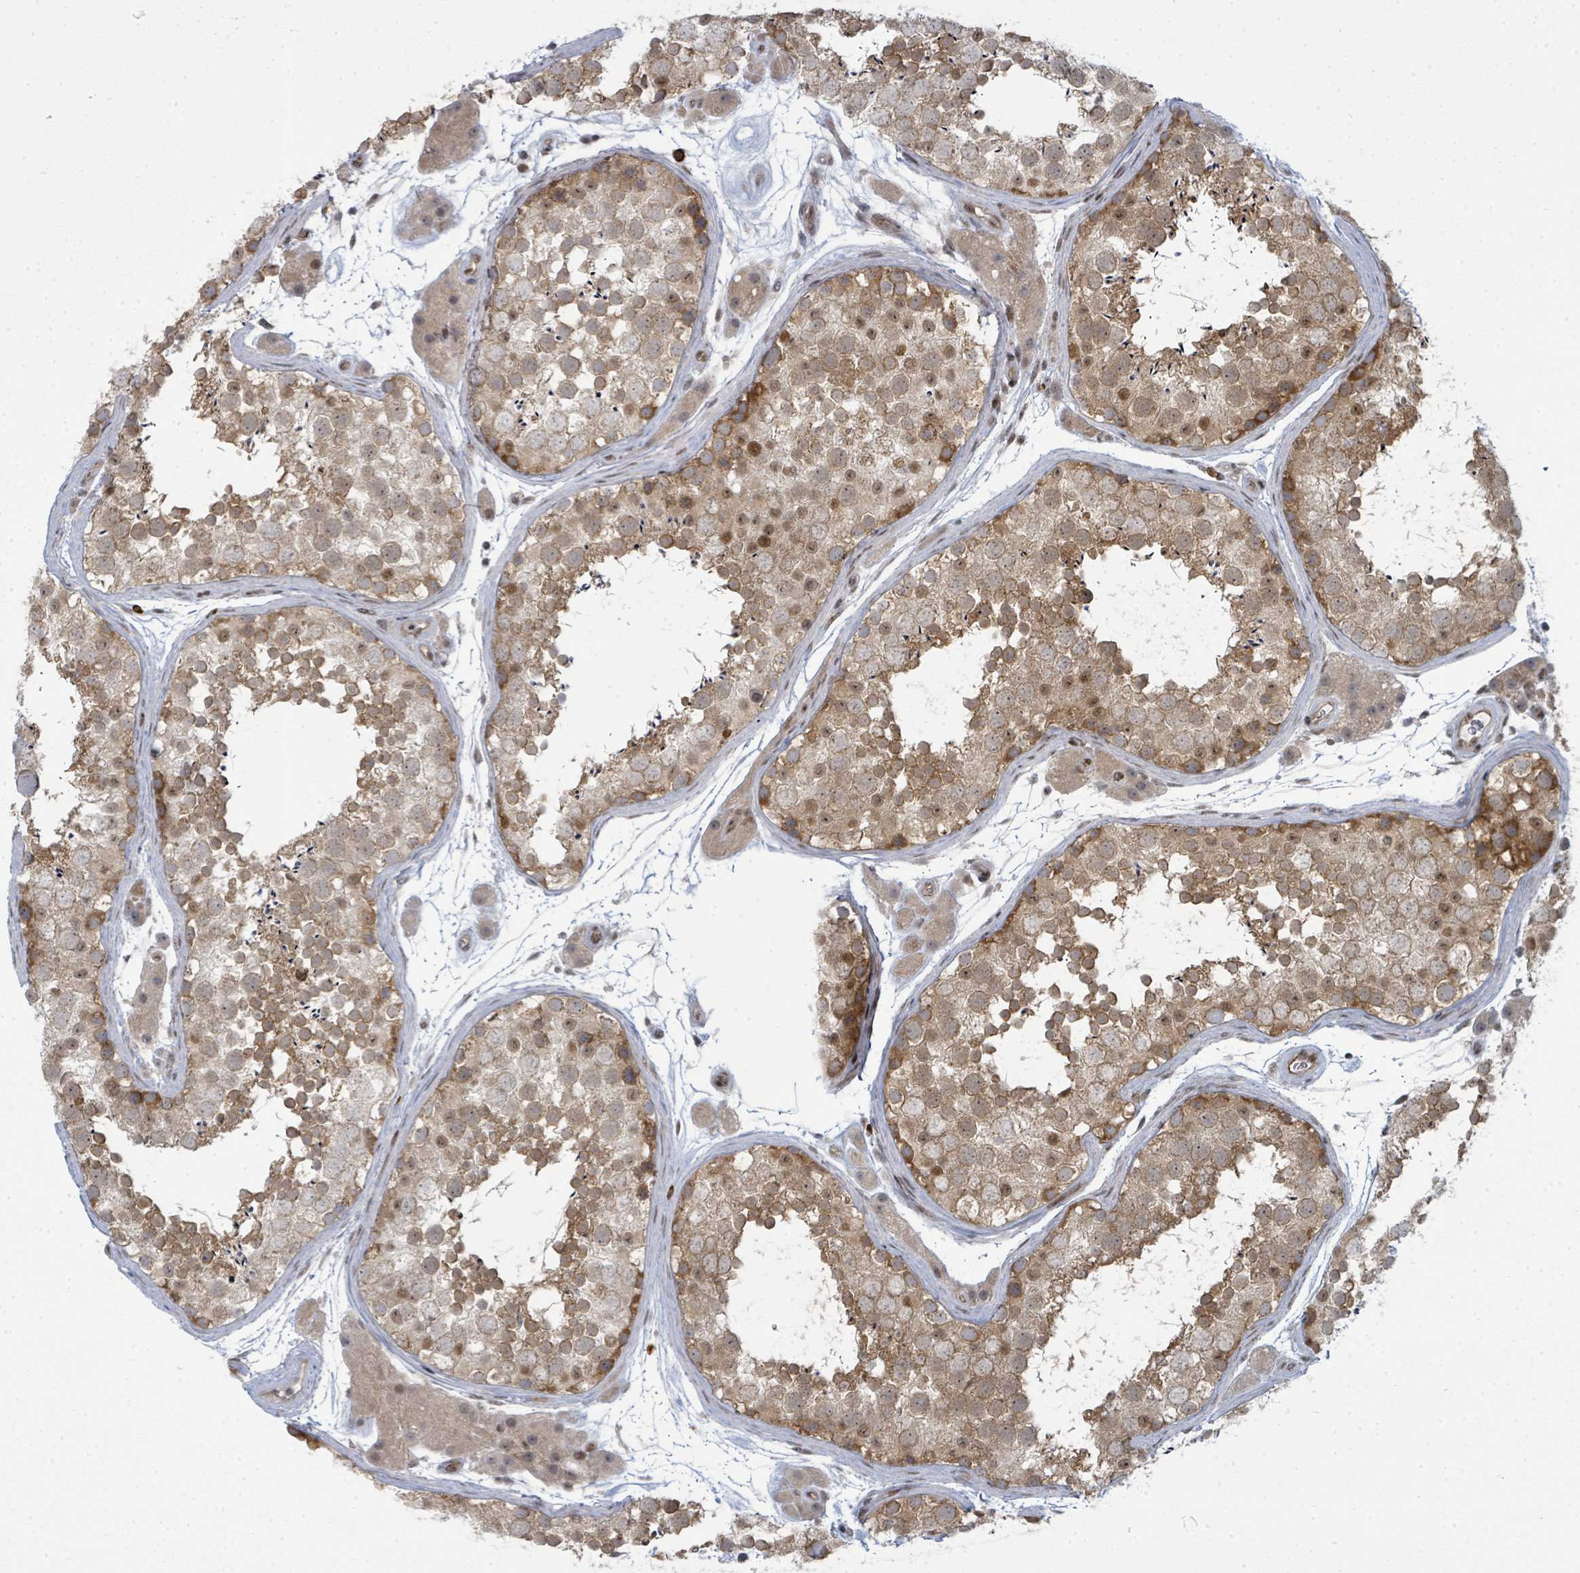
{"staining": {"intensity": "moderate", "quantity": ">75%", "location": "cytoplasmic/membranous"}, "tissue": "testis", "cell_type": "Cells in seminiferous ducts", "image_type": "normal", "snomed": [{"axis": "morphology", "description": "Normal tissue, NOS"}, {"axis": "topography", "description": "Testis"}], "caption": "This image displays immunohistochemistry (IHC) staining of normal testis, with medium moderate cytoplasmic/membranous expression in about >75% of cells in seminiferous ducts.", "gene": "PSMG2", "patient": {"sex": "male", "age": 41}}